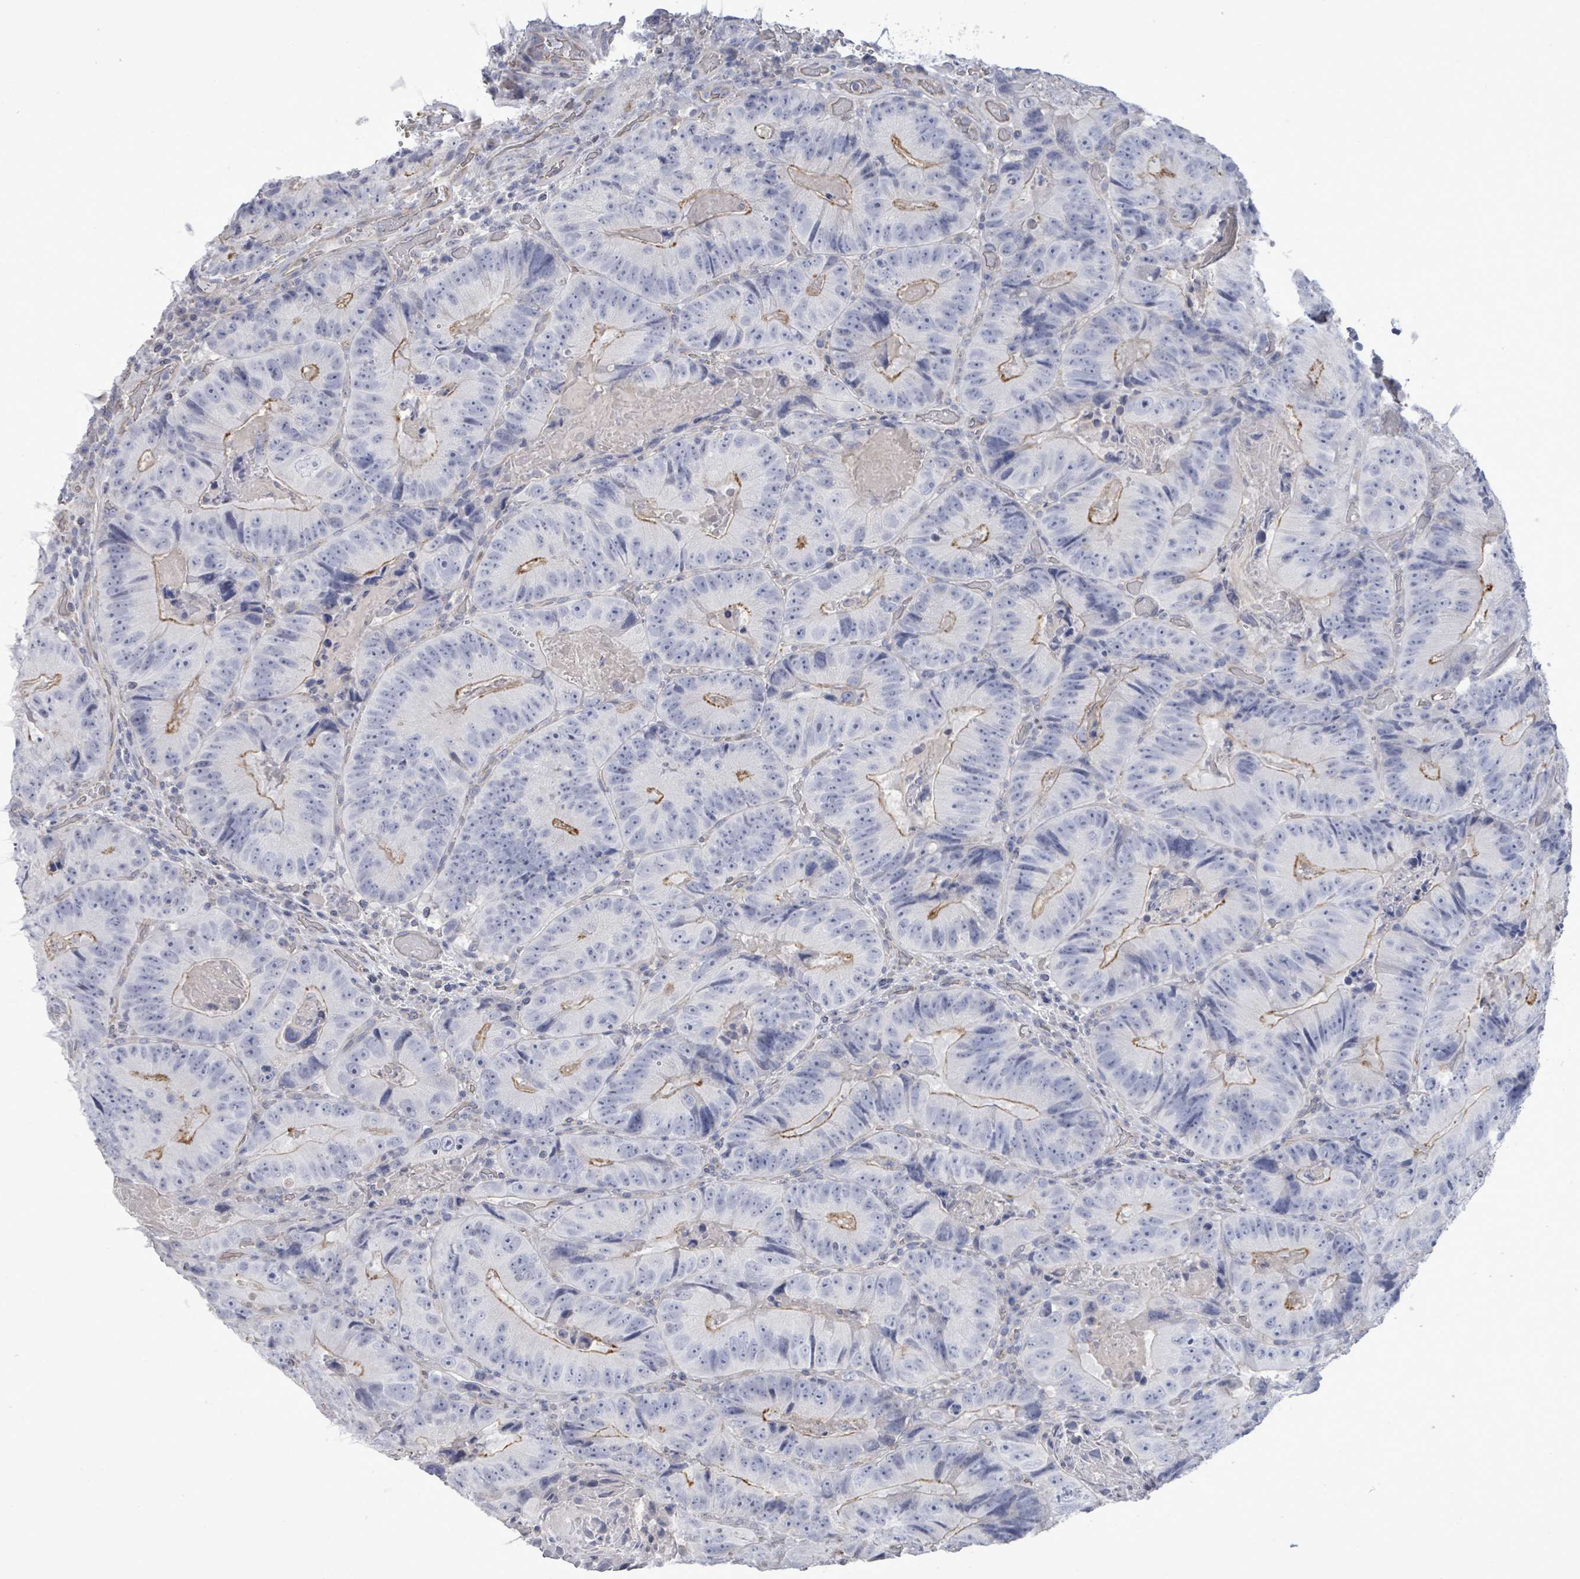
{"staining": {"intensity": "negative", "quantity": "none", "location": "none"}, "tissue": "colorectal cancer", "cell_type": "Tumor cells", "image_type": "cancer", "snomed": [{"axis": "morphology", "description": "Adenocarcinoma, NOS"}, {"axis": "topography", "description": "Colon"}], "caption": "The histopathology image reveals no significant positivity in tumor cells of colorectal cancer. (DAB IHC with hematoxylin counter stain).", "gene": "CT45A5", "patient": {"sex": "female", "age": 86}}